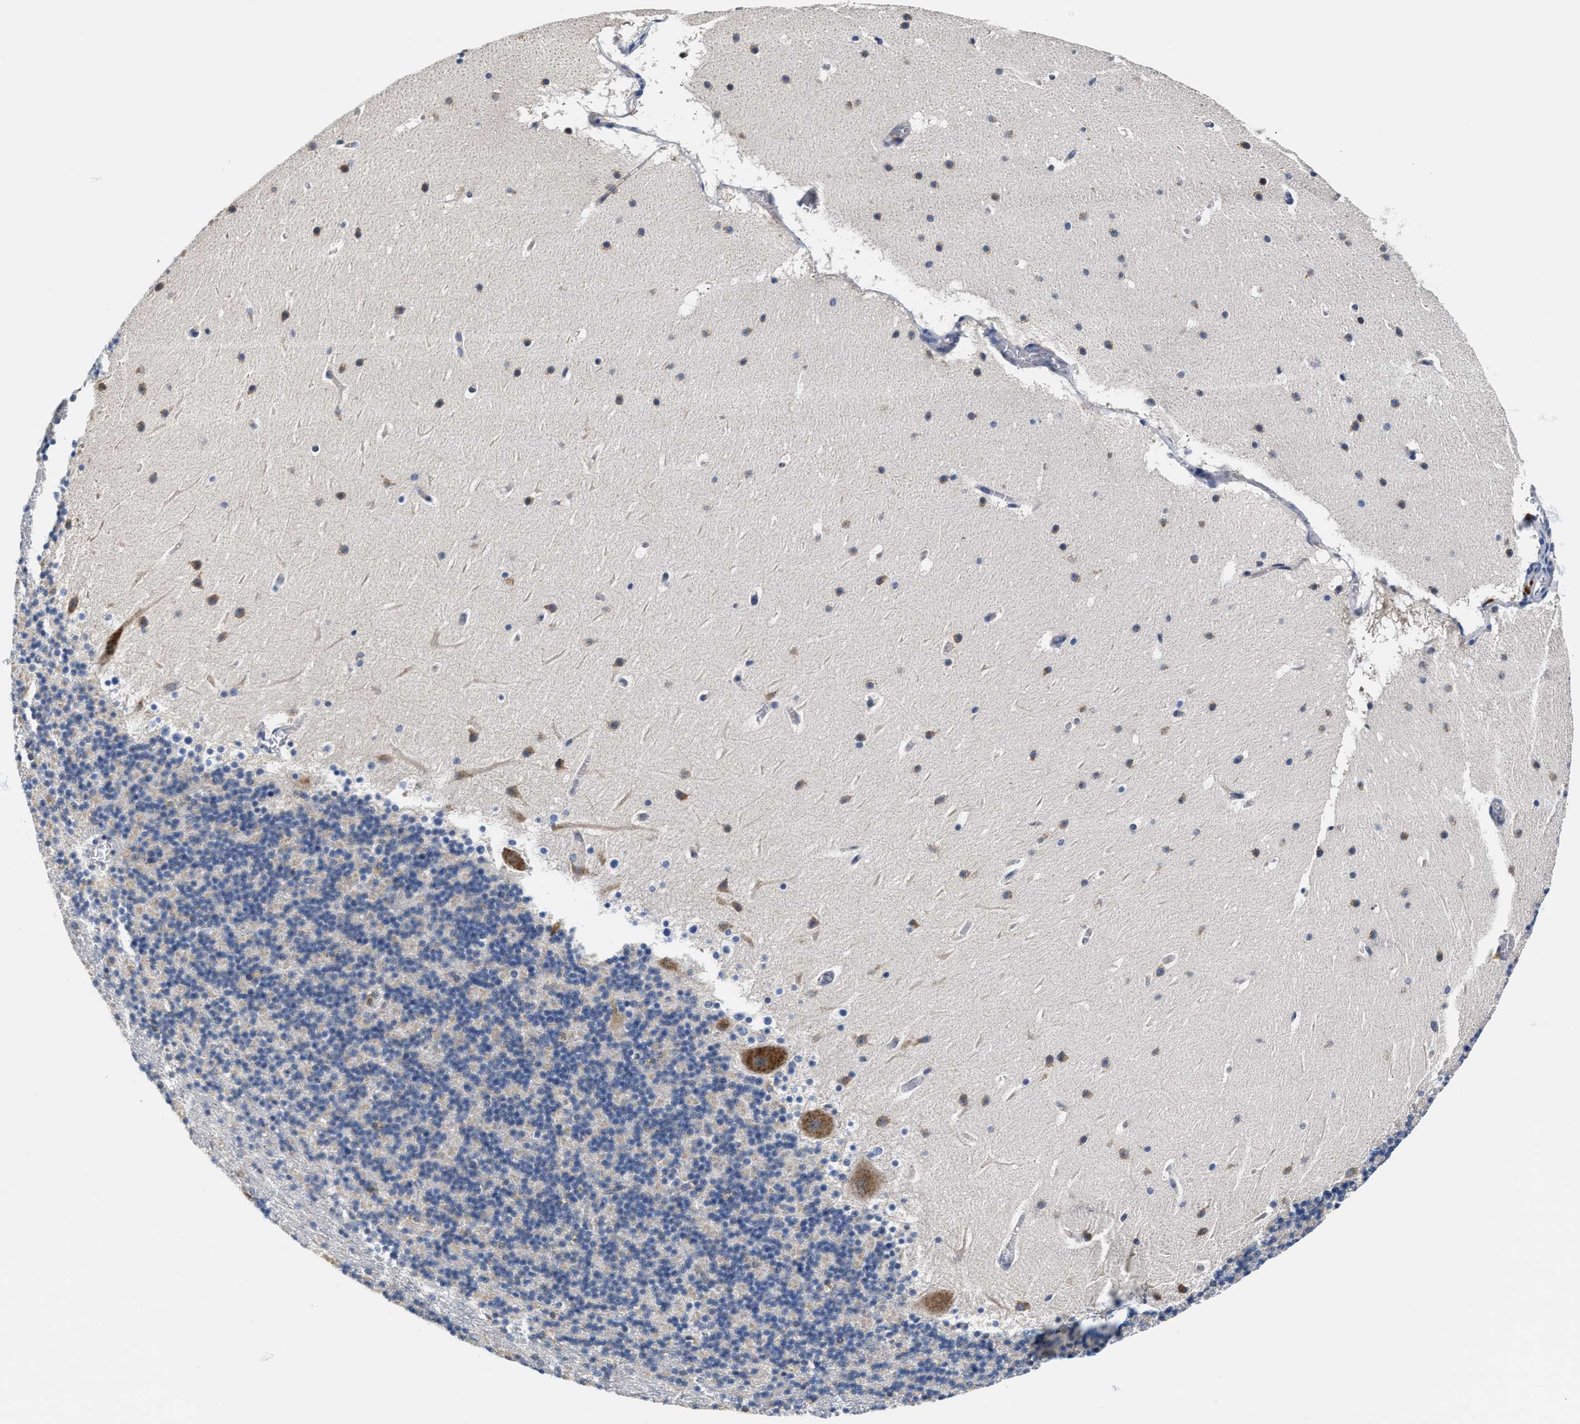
{"staining": {"intensity": "negative", "quantity": "none", "location": "none"}, "tissue": "cerebellum", "cell_type": "Cells in granular layer", "image_type": "normal", "snomed": [{"axis": "morphology", "description": "Normal tissue, NOS"}, {"axis": "topography", "description": "Cerebellum"}], "caption": "High magnification brightfield microscopy of benign cerebellum stained with DAB (3,3'-diaminobenzidine) (brown) and counterstained with hematoxylin (blue): cells in granular layer show no significant staining. (DAB (3,3'-diaminobenzidine) IHC, high magnification).", "gene": "FAM185A", "patient": {"sex": "male", "age": 45}}